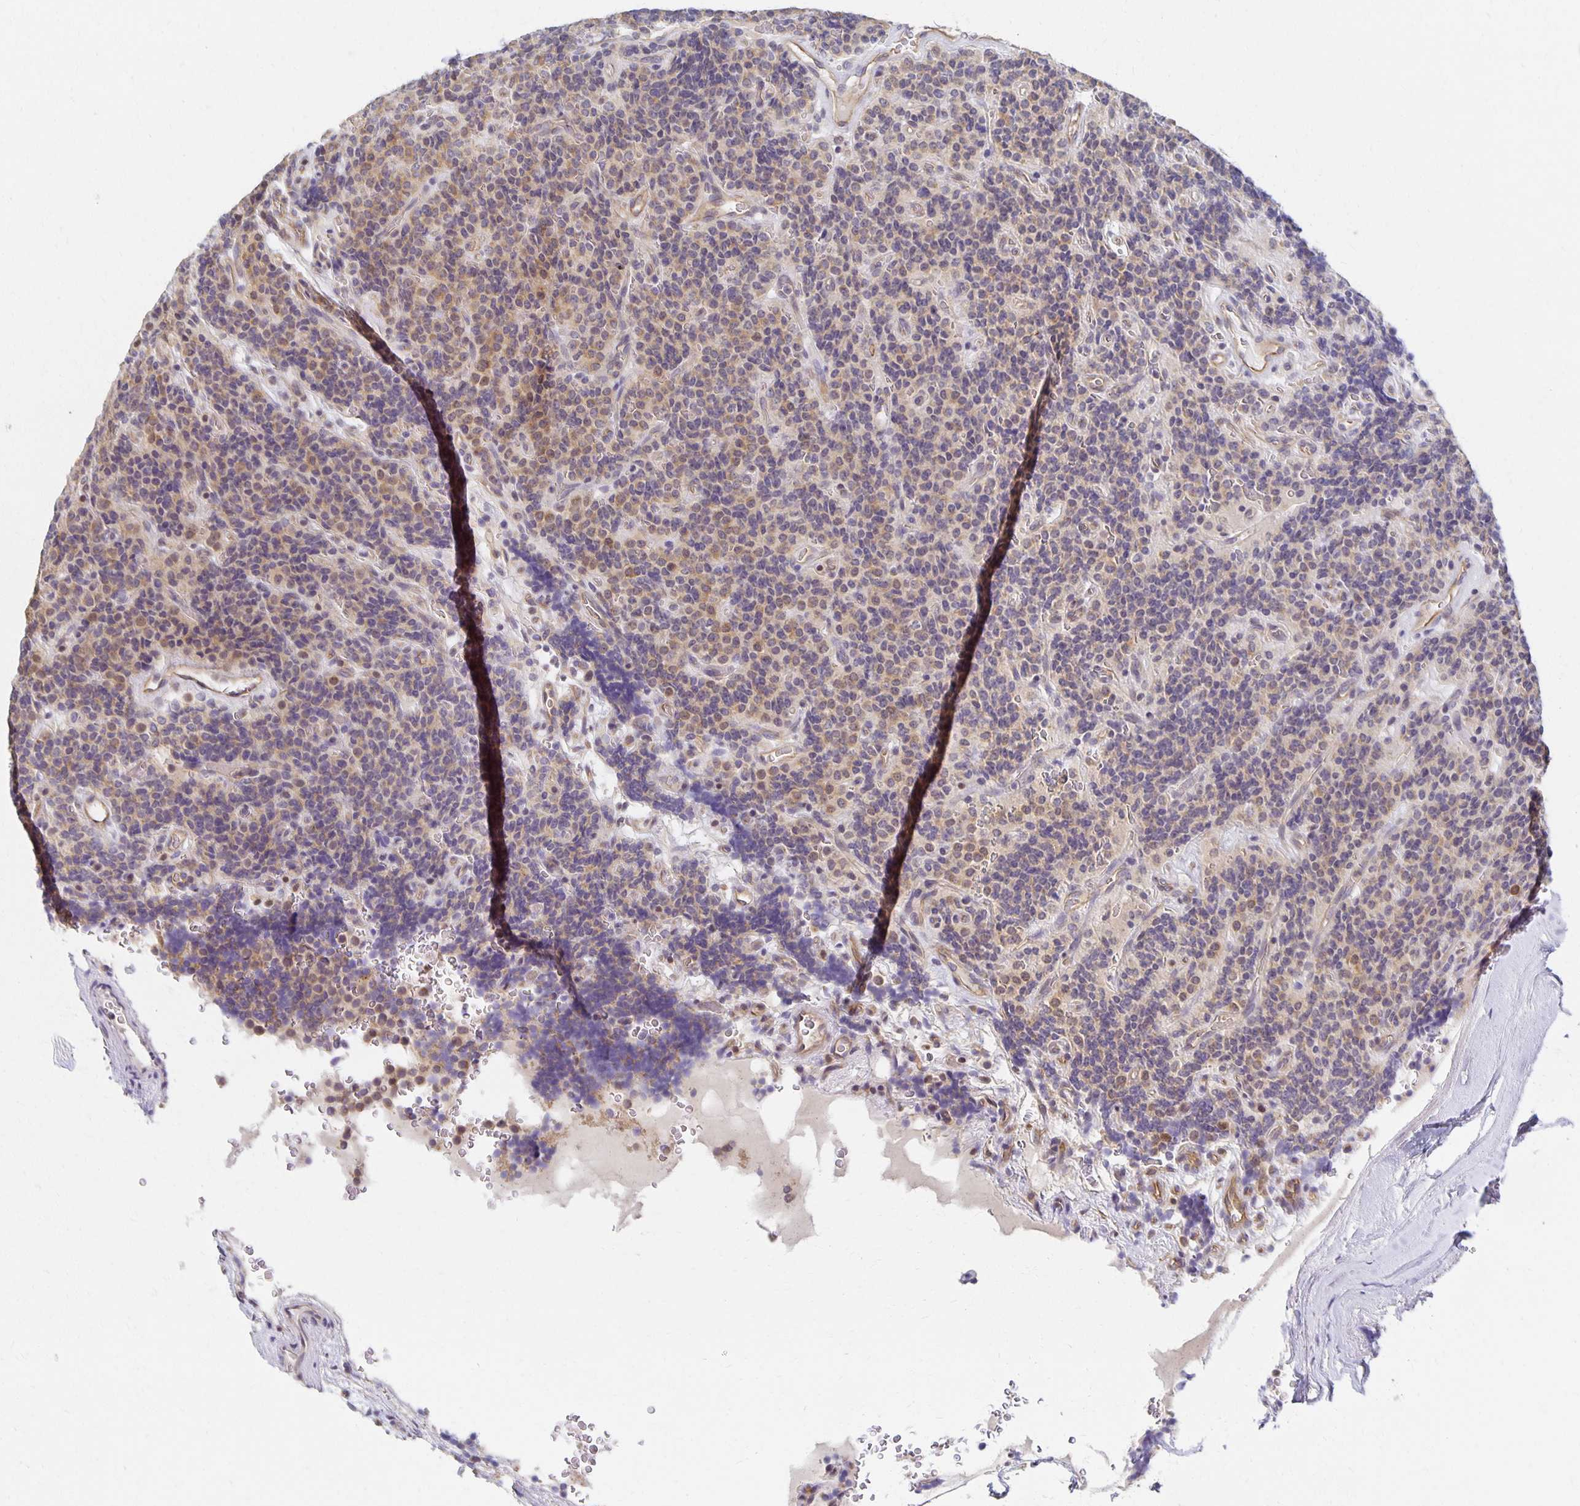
{"staining": {"intensity": "weak", "quantity": ">75%", "location": "cytoplasmic/membranous"}, "tissue": "carcinoid", "cell_type": "Tumor cells", "image_type": "cancer", "snomed": [{"axis": "morphology", "description": "Carcinoid, malignant, NOS"}, {"axis": "topography", "description": "Pancreas"}], "caption": "Weak cytoplasmic/membranous protein expression is present in about >75% of tumor cells in carcinoid.", "gene": "SORL1", "patient": {"sex": "male", "age": 36}}